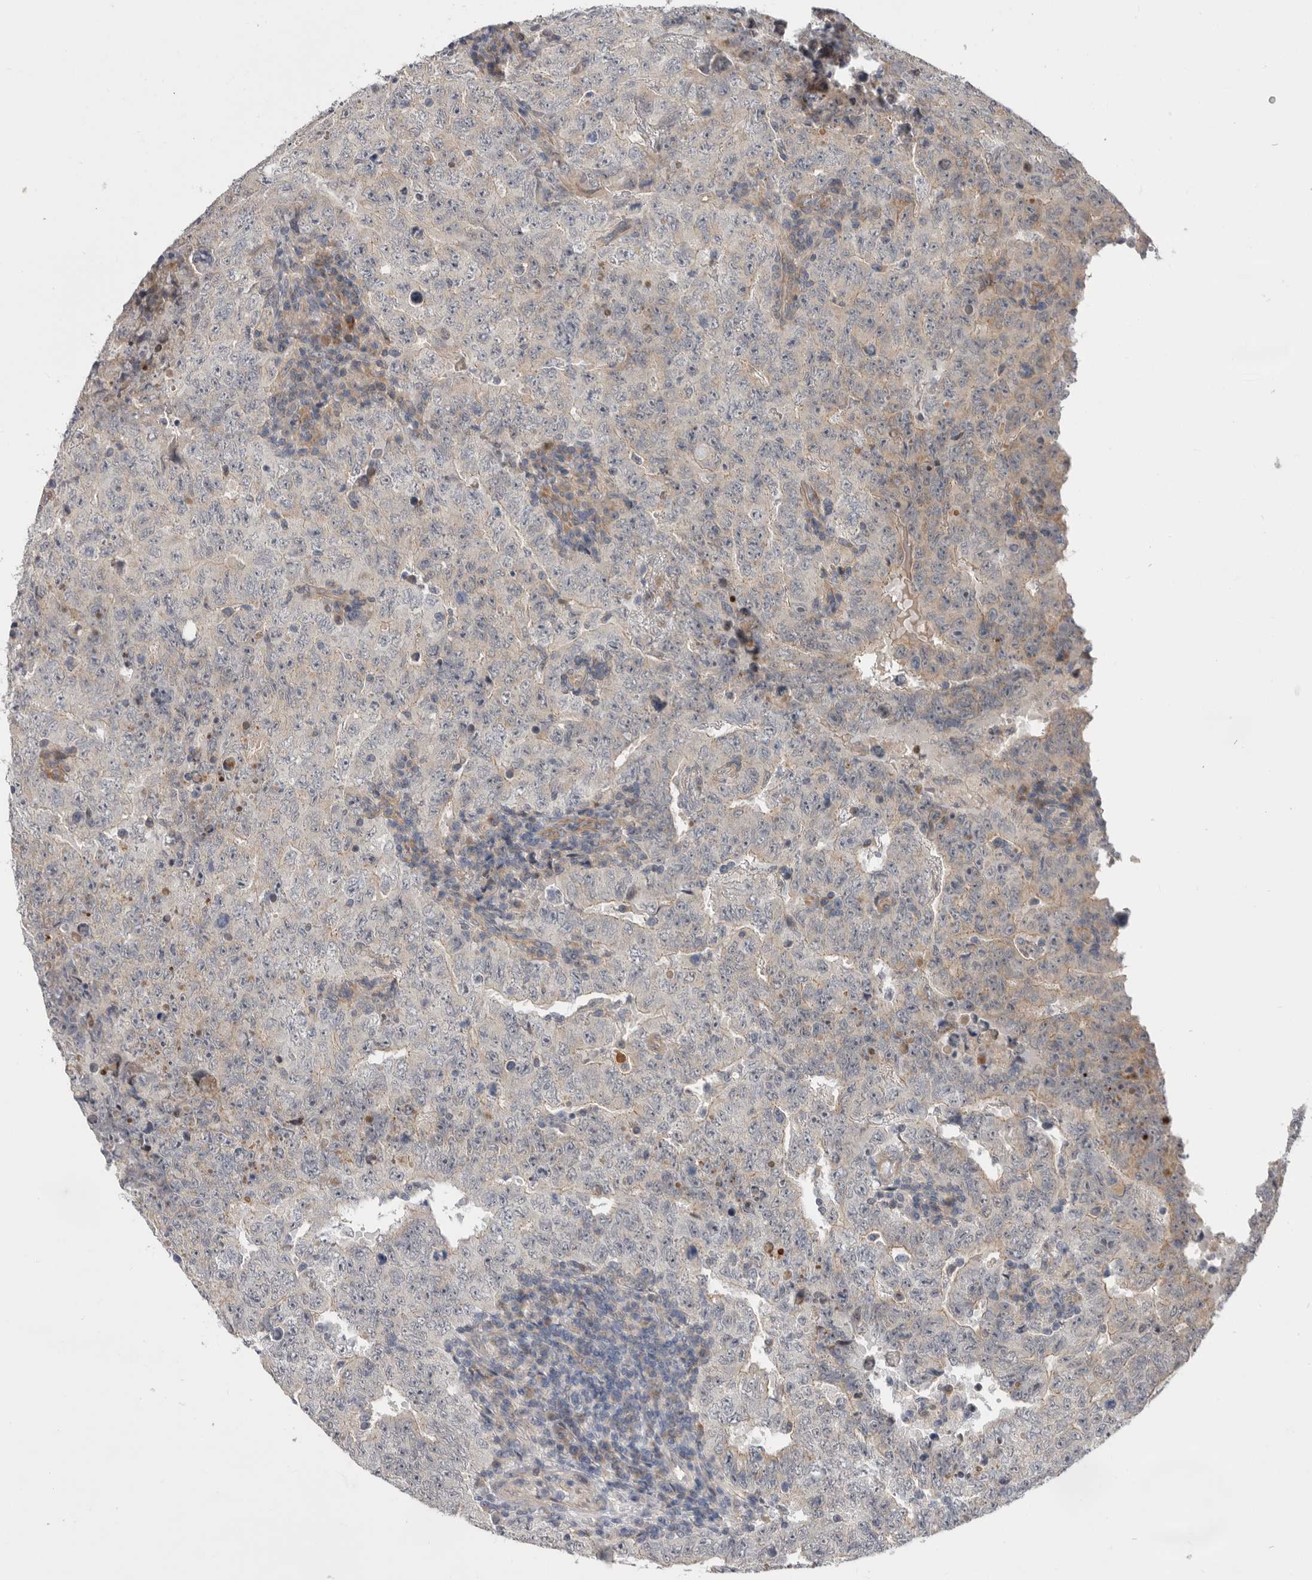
{"staining": {"intensity": "negative", "quantity": "none", "location": "none"}, "tissue": "testis cancer", "cell_type": "Tumor cells", "image_type": "cancer", "snomed": [{"axis": "morphology", "description": "Carcinoma, Embryonal, NOS"}, {"axis": "topography", "description": "Testis"}], "caption": "An IHC micrograph of embryonal carcinoma (testis) is shown. There is no staining in tumor cells of embryonal carcinoma (testis).", "gene": "MTFR1L", "patient": {"sex": "male", "age": 26}}